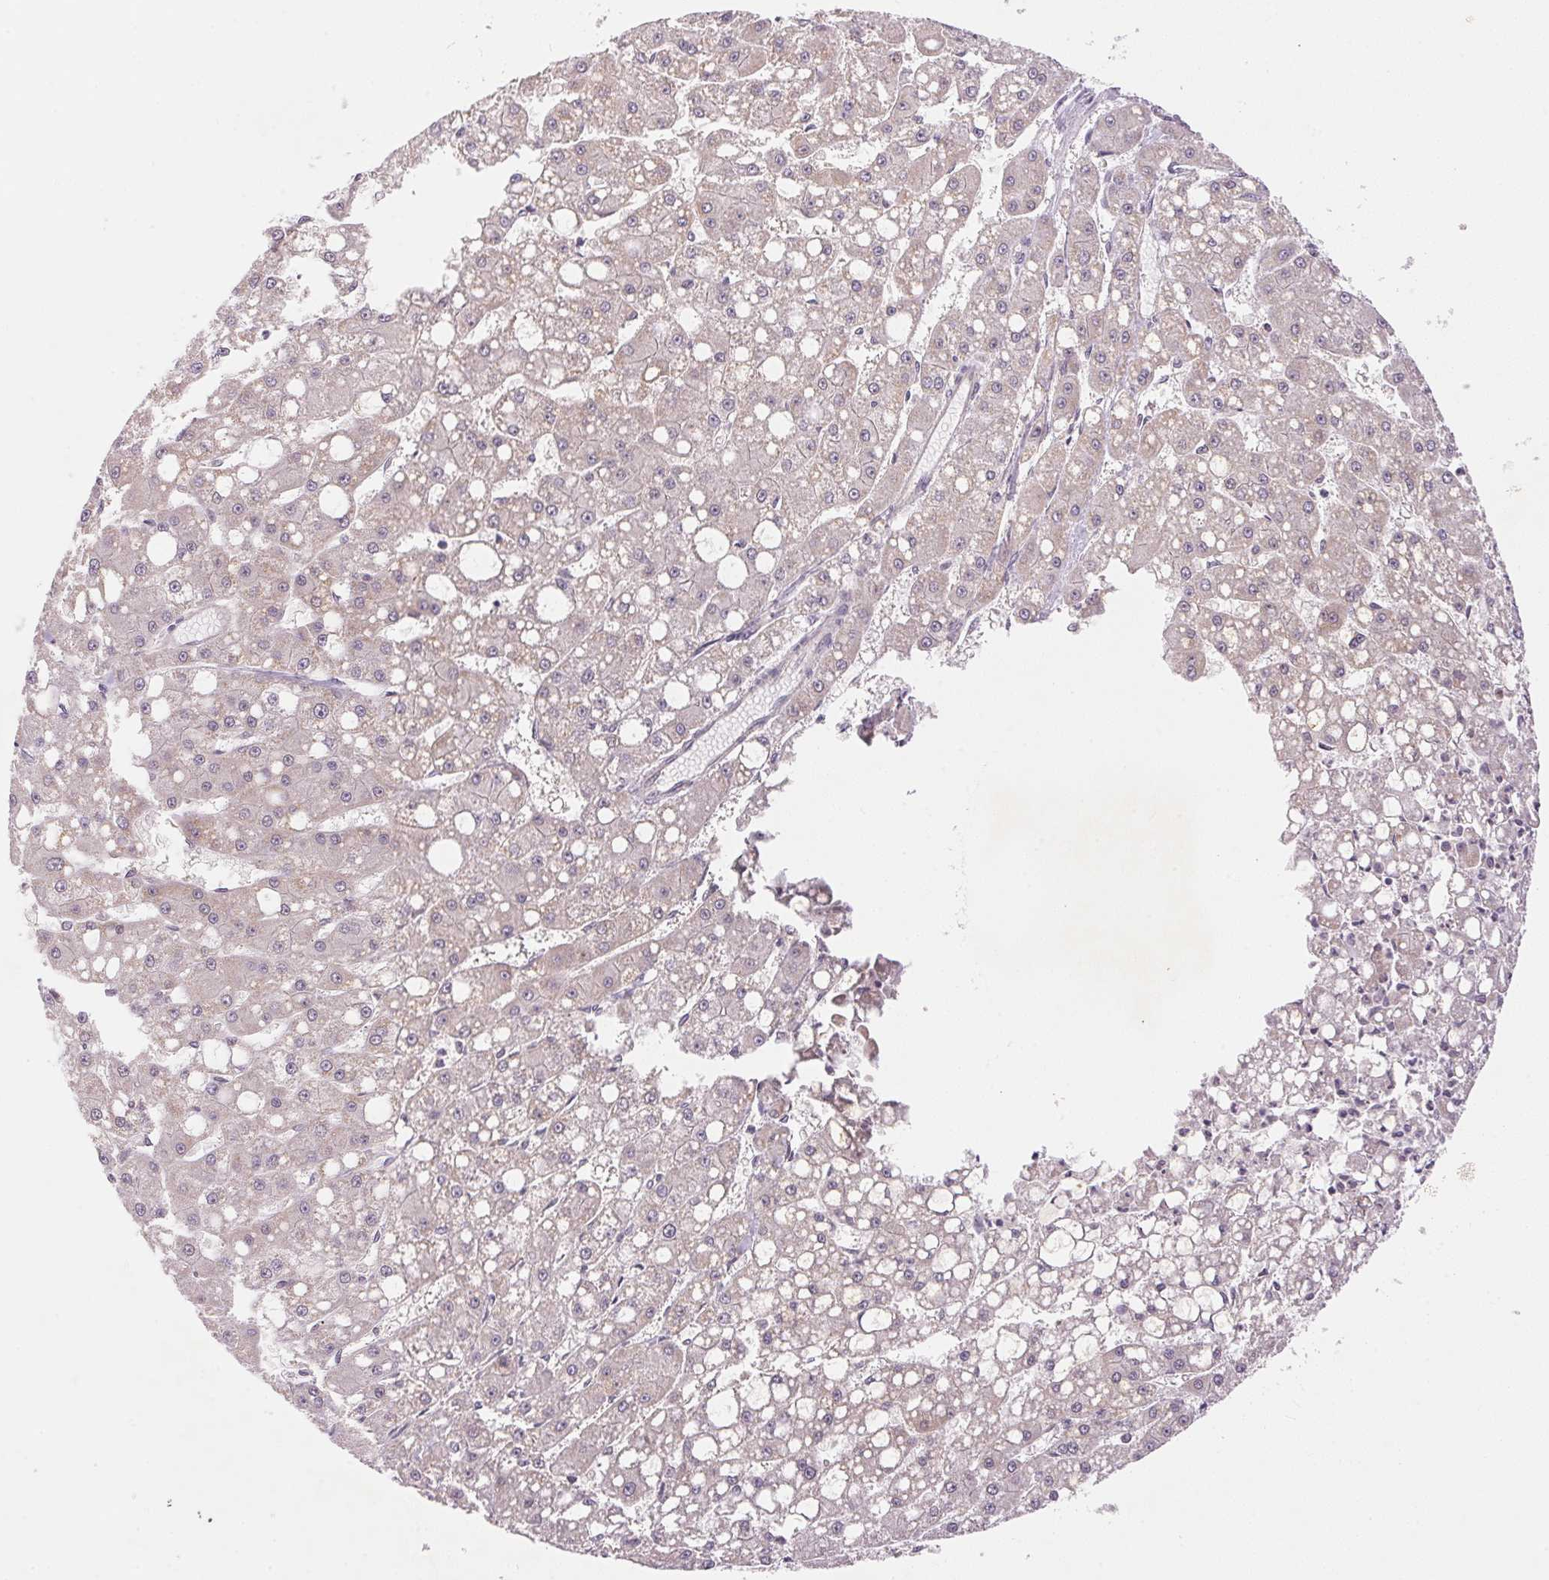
{"staining": {"intensity": "negative", "quantity": "none", "location": "none"}, "tissue": "liver cancer", "cell_type": "Tumor cells", "image_type": "cancer", "snomed": [{"axis": "morphology", "description": "Carcinoma, Hepatocellular, NOS"}, {"axis": "topography", "description": "Liver"}], "caption": "A micrograph of hepatocellular carcinoma (liver) stained for a protein displays no brown staining in tumor cells.", "gene": "BNIP5", "patient": {"sex": "male", "age": 67}}